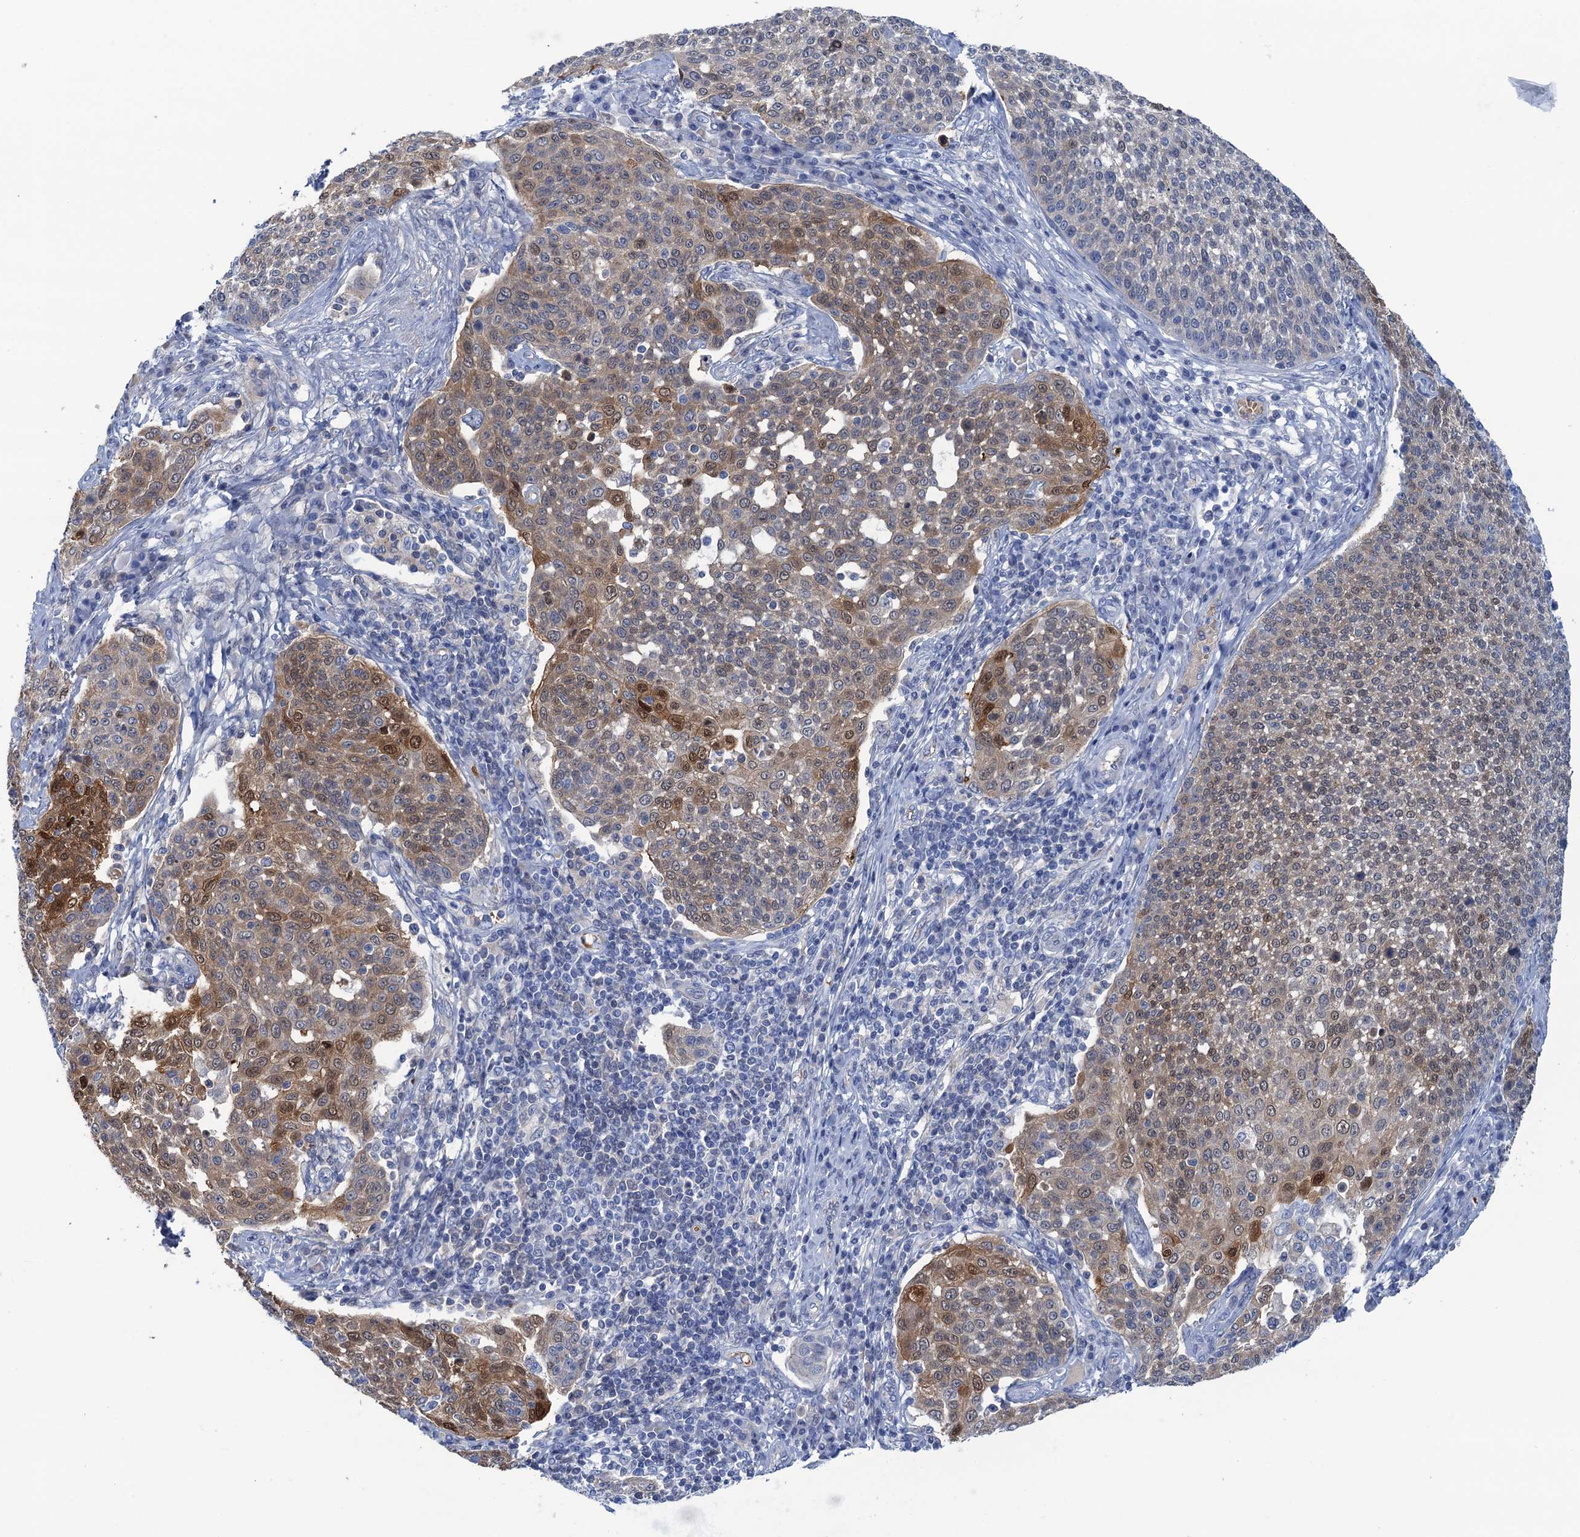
{"staining": {"intensity": "moderate", "quantity": "25%-75%", "location": "cytoplasmic/membranous,nuclear"}, "tissue": "cervical cancer", "cell_type": "Tumor cells", "image_type": "cancer", "snomed": [{"axis": "morphology", "description": "Squamous cell carcinoma, NOS"}, {"axis": "topography", "description": "Cervix"}], "caption": "Tumor cells display medium levels of moderate cytoplasmic/membranous and nuclear positivity in approximately 25%-75% of cells in human squamous cell carcinoma (cervical).", "gene": "CALML5", "patient": {"sex": "female", "age": 34}}